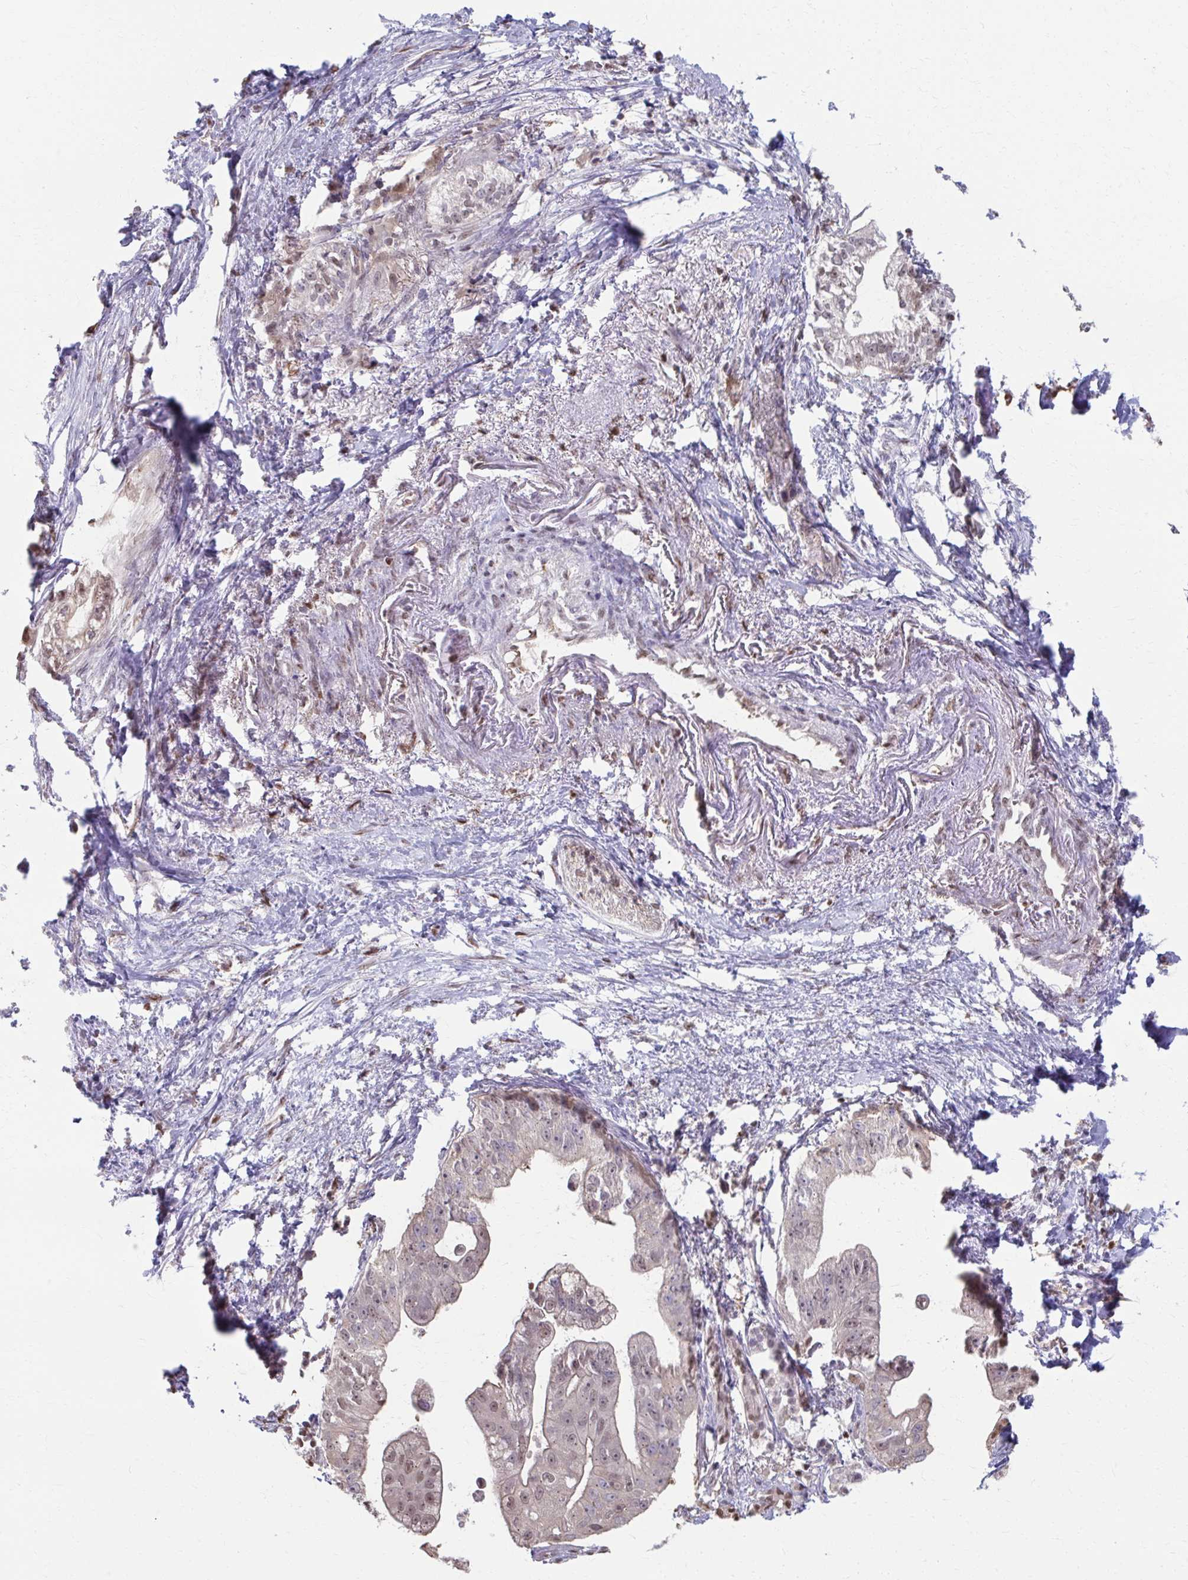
{"staining": {"intensity": "weak", "quantity": "25%-75%", "location": "nuclear"}, "tissue": "pancreatic cancer", "cell_type": "Tumor cells", "image_type": "cancer", "snomed": [{"axis": "morphology", "description": "Adenocarcinoma, NOS"}, {"axis": "topography", "description": "Pancreas"}], "caption": "Human adenocarcinoma (pancreatic) stained with a brown dye demonstrates weak nuclear positive expression in approximately 25%-75% of tumor cells.", "gene": "ING4", "patient": {"sex": "male", "age": 70}}